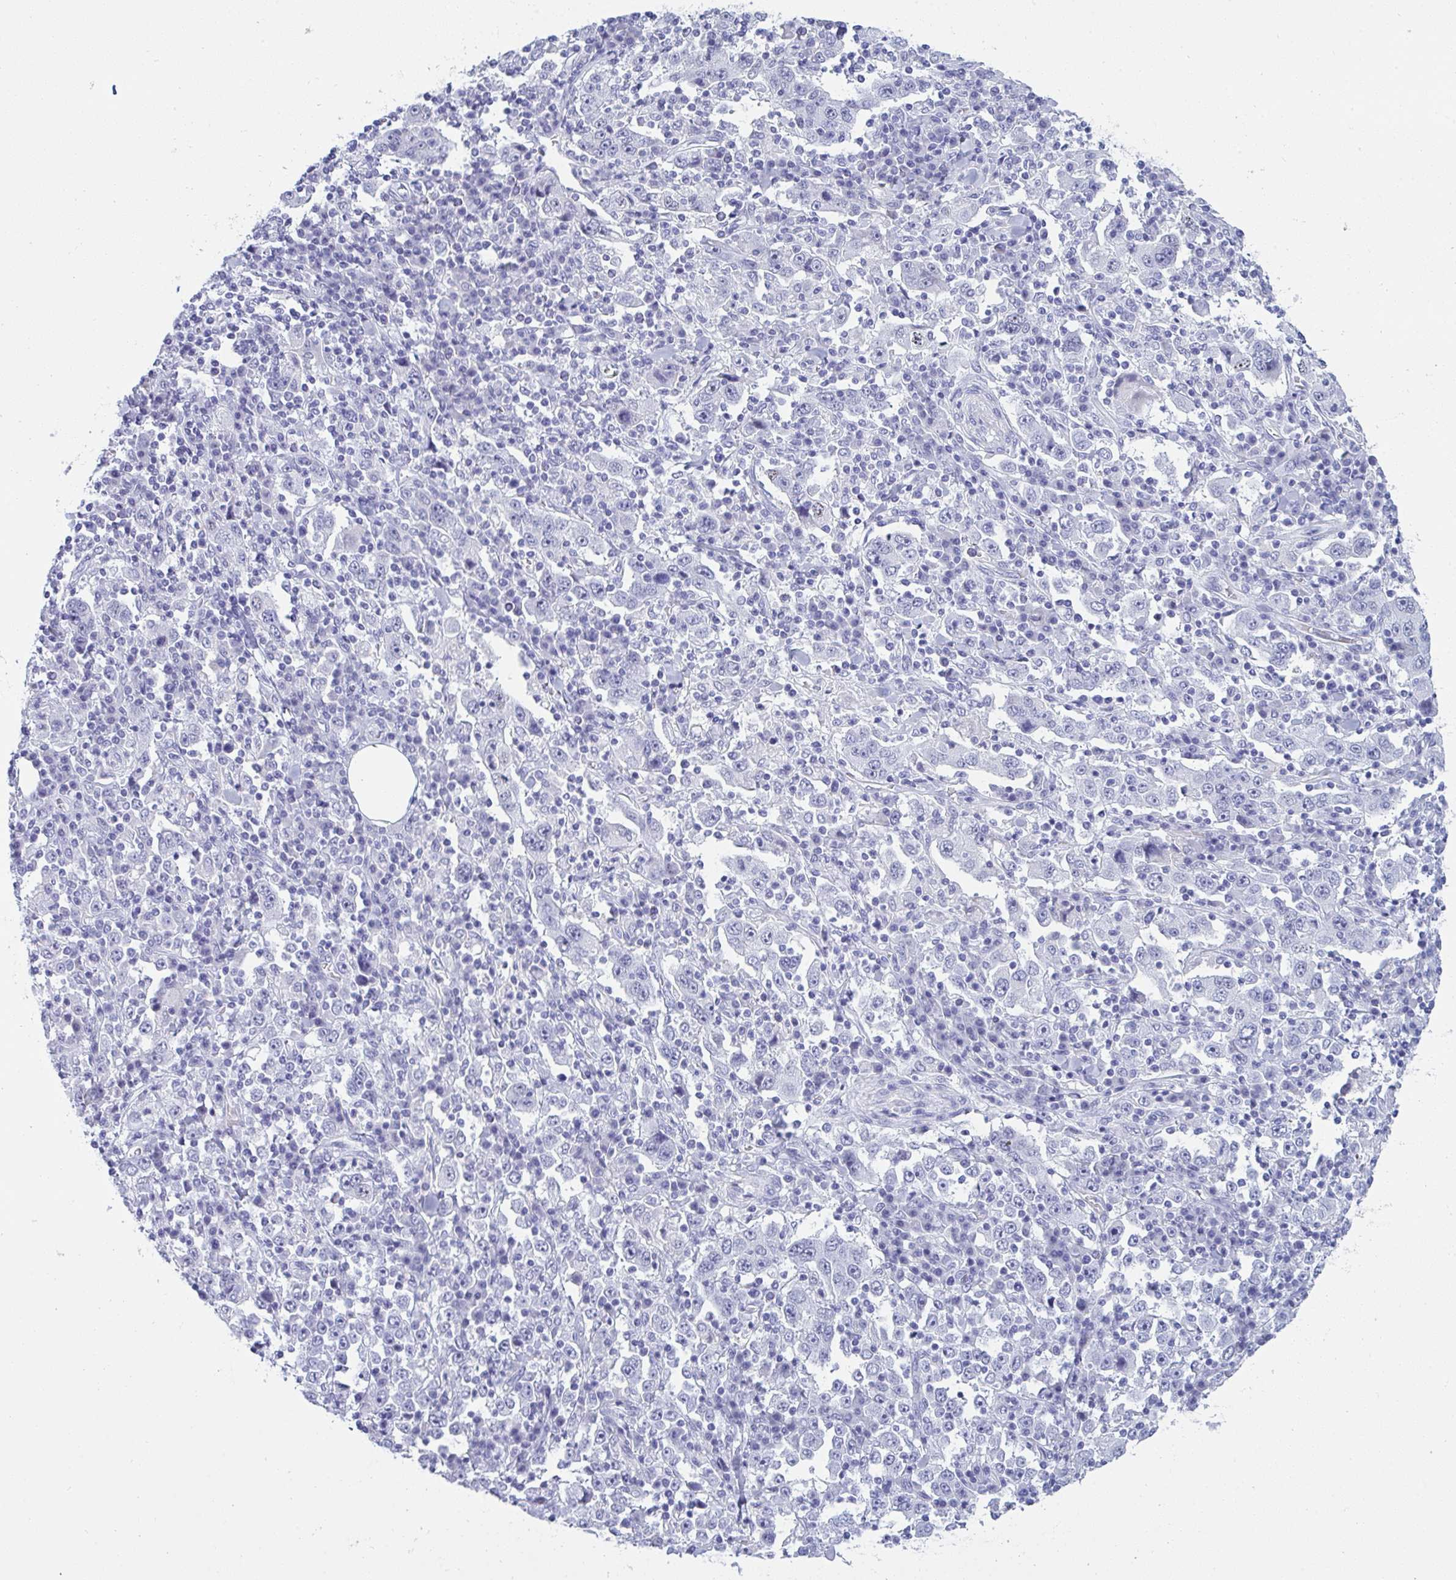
{"staining": {"intensity": "negative", "quantity": "none", "location": "none"}, "tissue": "stomach cancer", "cell_type": "Tumor cells", "image_type": "cancer", "snomed": [{"axis": "morphology", "description": "Normal tissue, NOS"}, {"axis": "morphology", "description": "Adenocarcinoma, NOS"}, {"axis": "topography", "description": "Stomach, upper"}, {"axis": "topography", "description": "Stomach"}], "caption": "Immunohistochemistry histopathology image of stomach adenocarcinoma stained for a protein (brown), which displays no expression in tumor cells.", "gene": "PRDM9", "patient": {"sex": "male", "age": 59}}